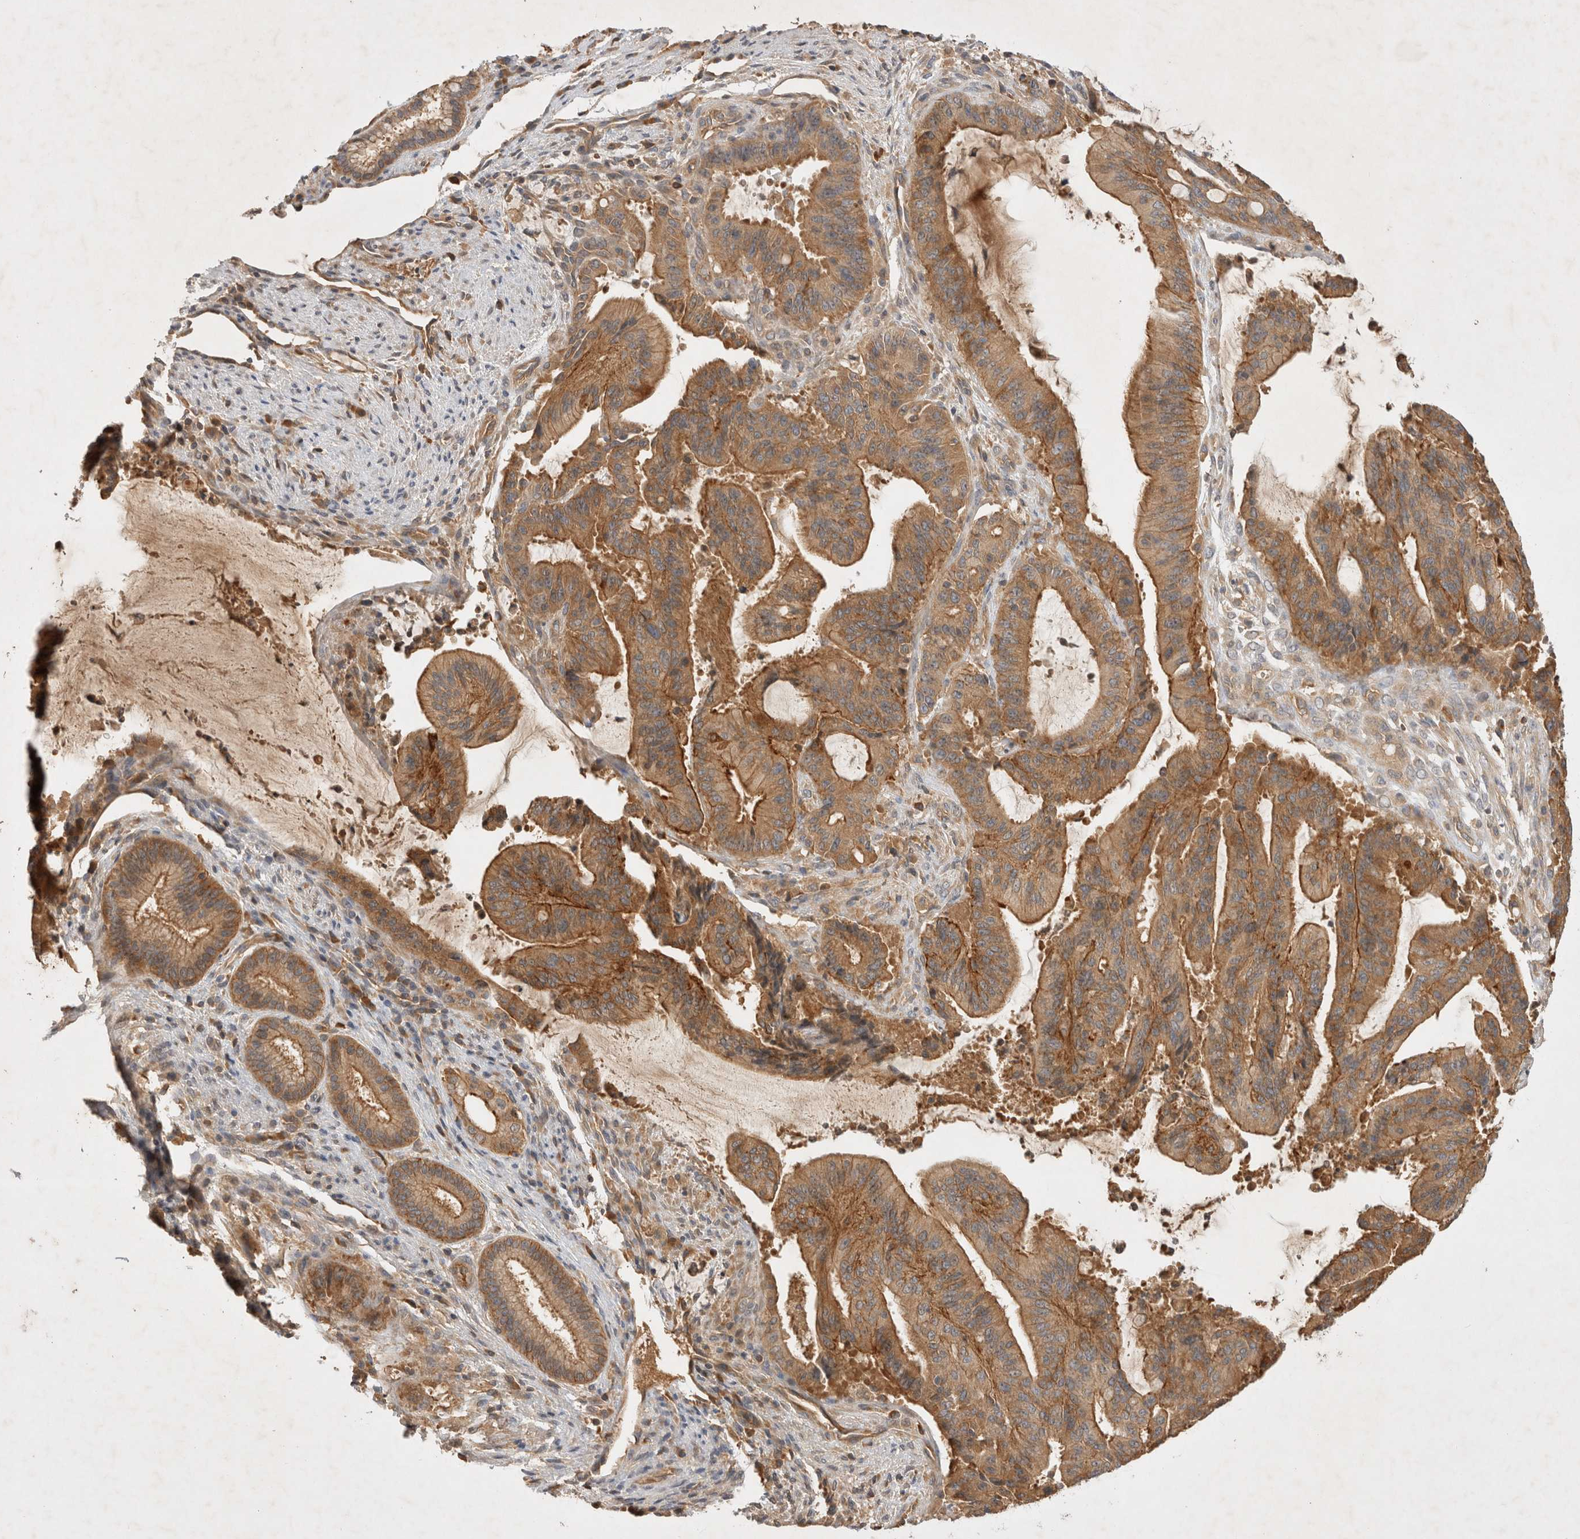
{"staining": {"intensity": "moderate", "quantity": ">75%", "location": "cytoplasmic/membranous"}, "tissue": "liver cancer", "cell_type": "Tumor cells", "image_type": "cancer", "snomed": [{"axis": "morphology", "description": "Normal tissue, NOS"}, {"axis": "morphology", "description": "Cholangiocarcinoma"}, {"axis": "topography", "description": "Liver"}, {"axis": "topography", "description": "Peripheral nerve tissue"}], "caption": "IHC (DAB) staining of cholangiocarcinoma (liver) reveals moderate cytoplasmic/membranous protein positivity in about >75% of tumor cells.", "gene": "YES1", "patient": {"sex": "female", "age": 73}}